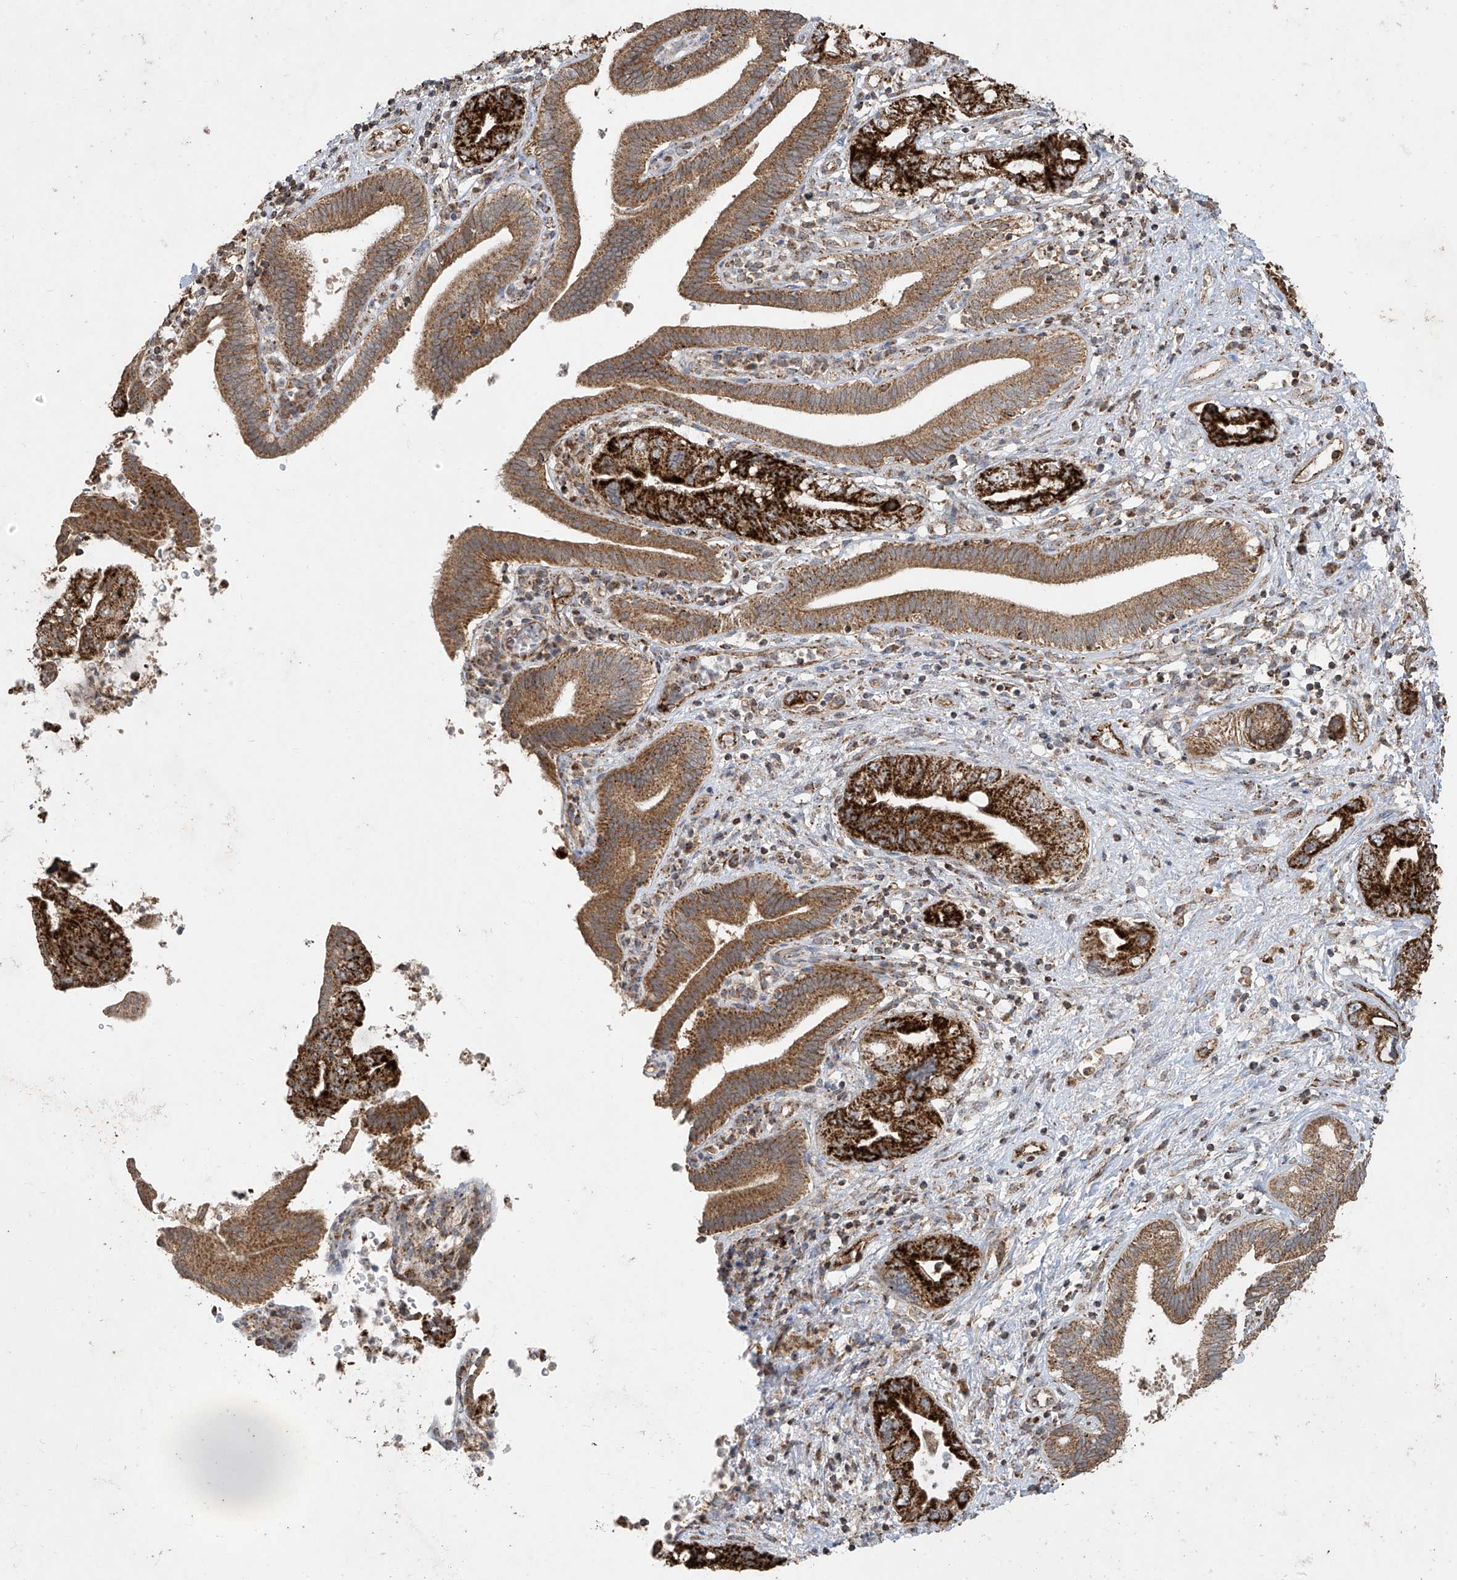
{"staining": {"intensity": "strong", "quantity": ">75%", "location": "cytoplasmic/membranous"}, "tissue": "pancreatic cancer", "cell_type": "Tumor cells", "image_type": "cancer", "snomed": [{"axis": "morphology", "description": "Adenocarcinoma, NOS"}, {"axis": "topography", "description": "Pancreas"}], "caption": "A high-resolution micrograph shows immunohistochemistry staining of pancreatic cancer (adenocarcinoma), which displays strong cytoplasmic/membranous positivity in approximately >75% of tumor cells.", "gene": "UQCC1", "patient": {"sex": "female", "age": 73}}